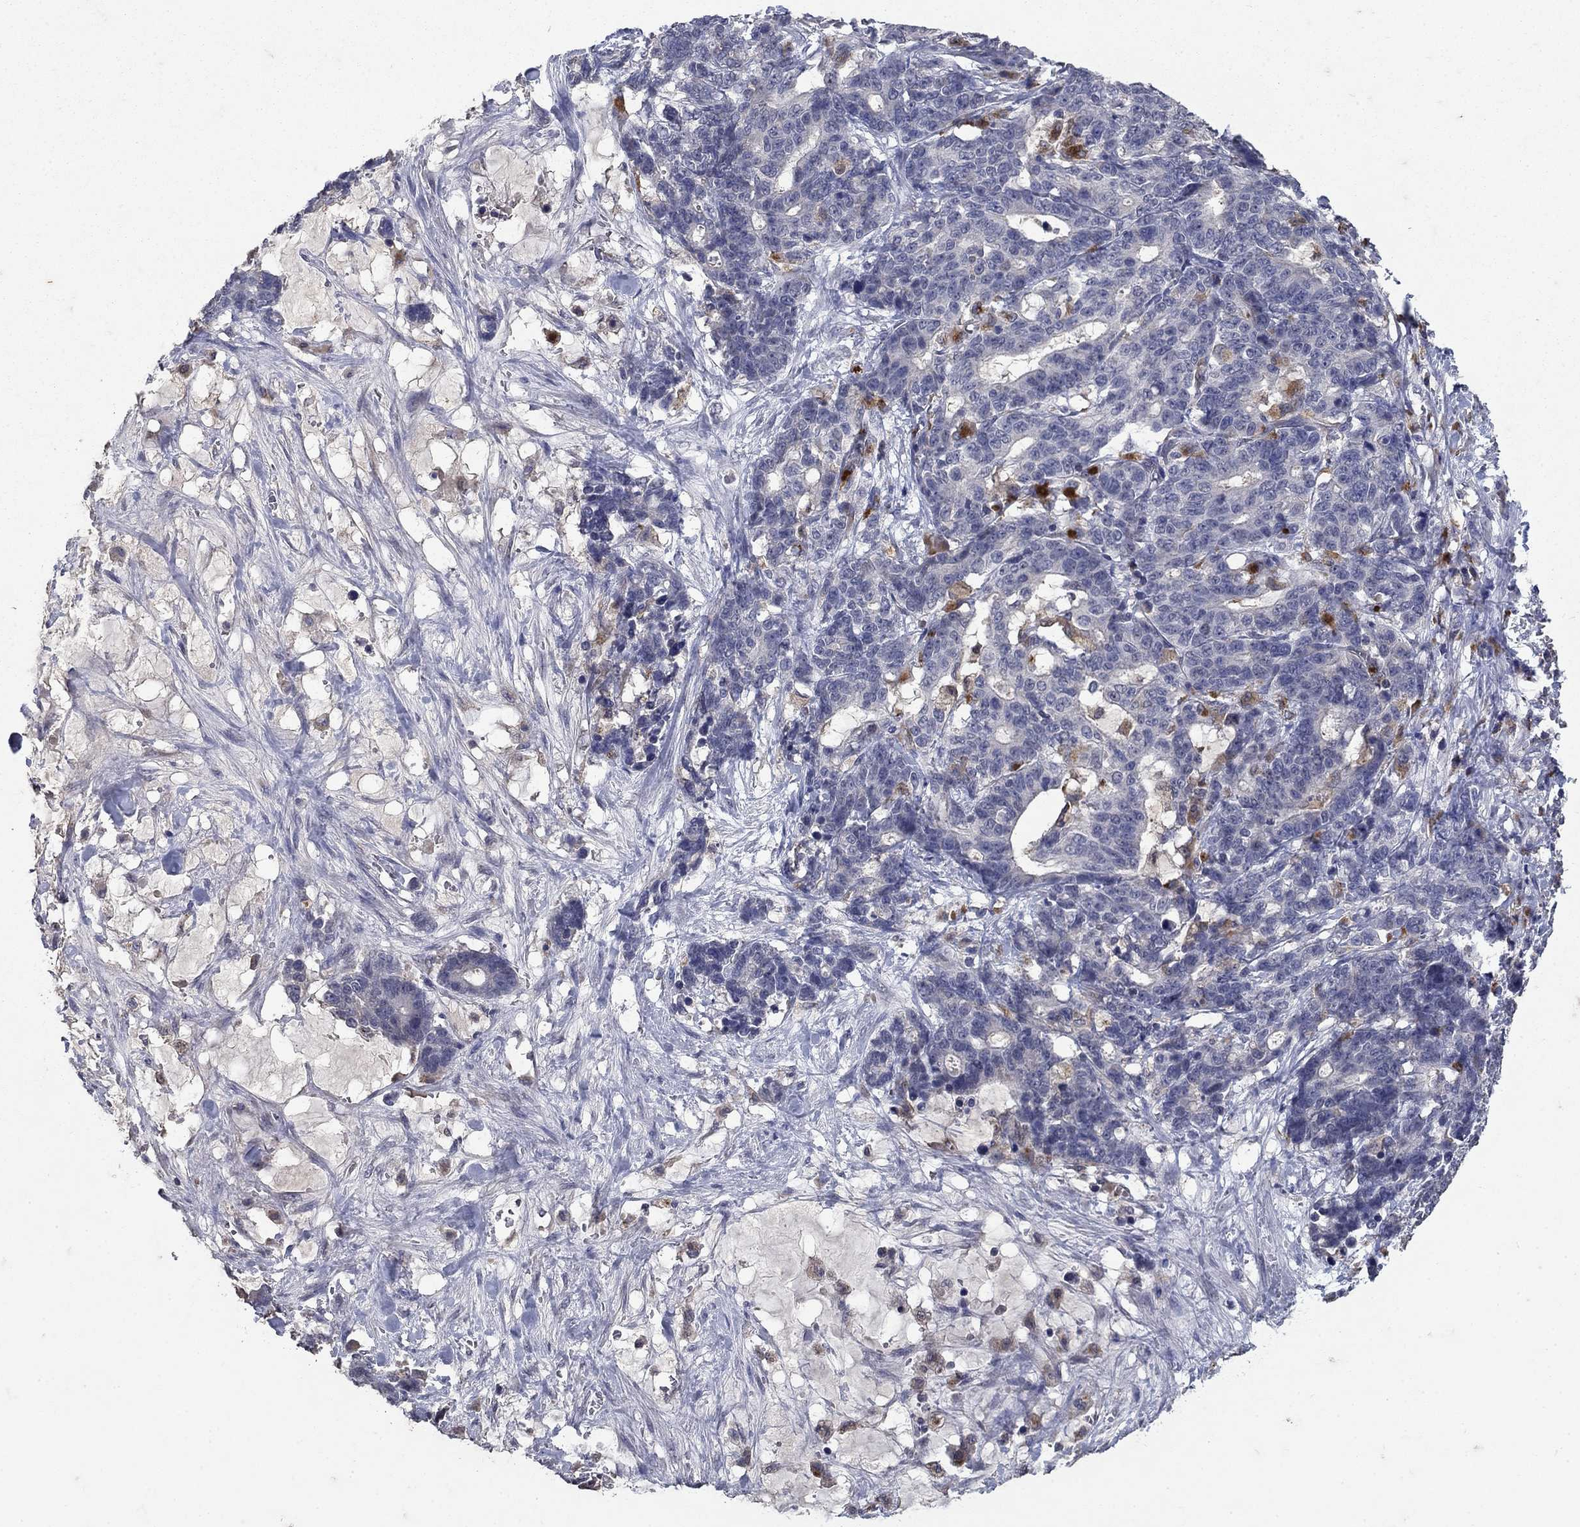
{"staining": {"intensity": "negative", "quantity": "none", "location": "none"}, "tissue": "stomach cancer", "cell_type": "Tumor cells", "image_type": "cancer", "snomed": [{"axis": "morphology", "description": "Normal tissue, NOS"}, {"axis": "morphology", "description": "Adenocarcinoma, NOS"}, {"axis": "topography", "description": "Stomach"}], "caption": "Tumor cells are negative for brown protein staining in stomach cancer. (Brightfield microscopy of DAB immunohistochemistry (IHC) at high magnification).", "gene": "NPC2", "patient": {"sex": "female", "age": 64}}